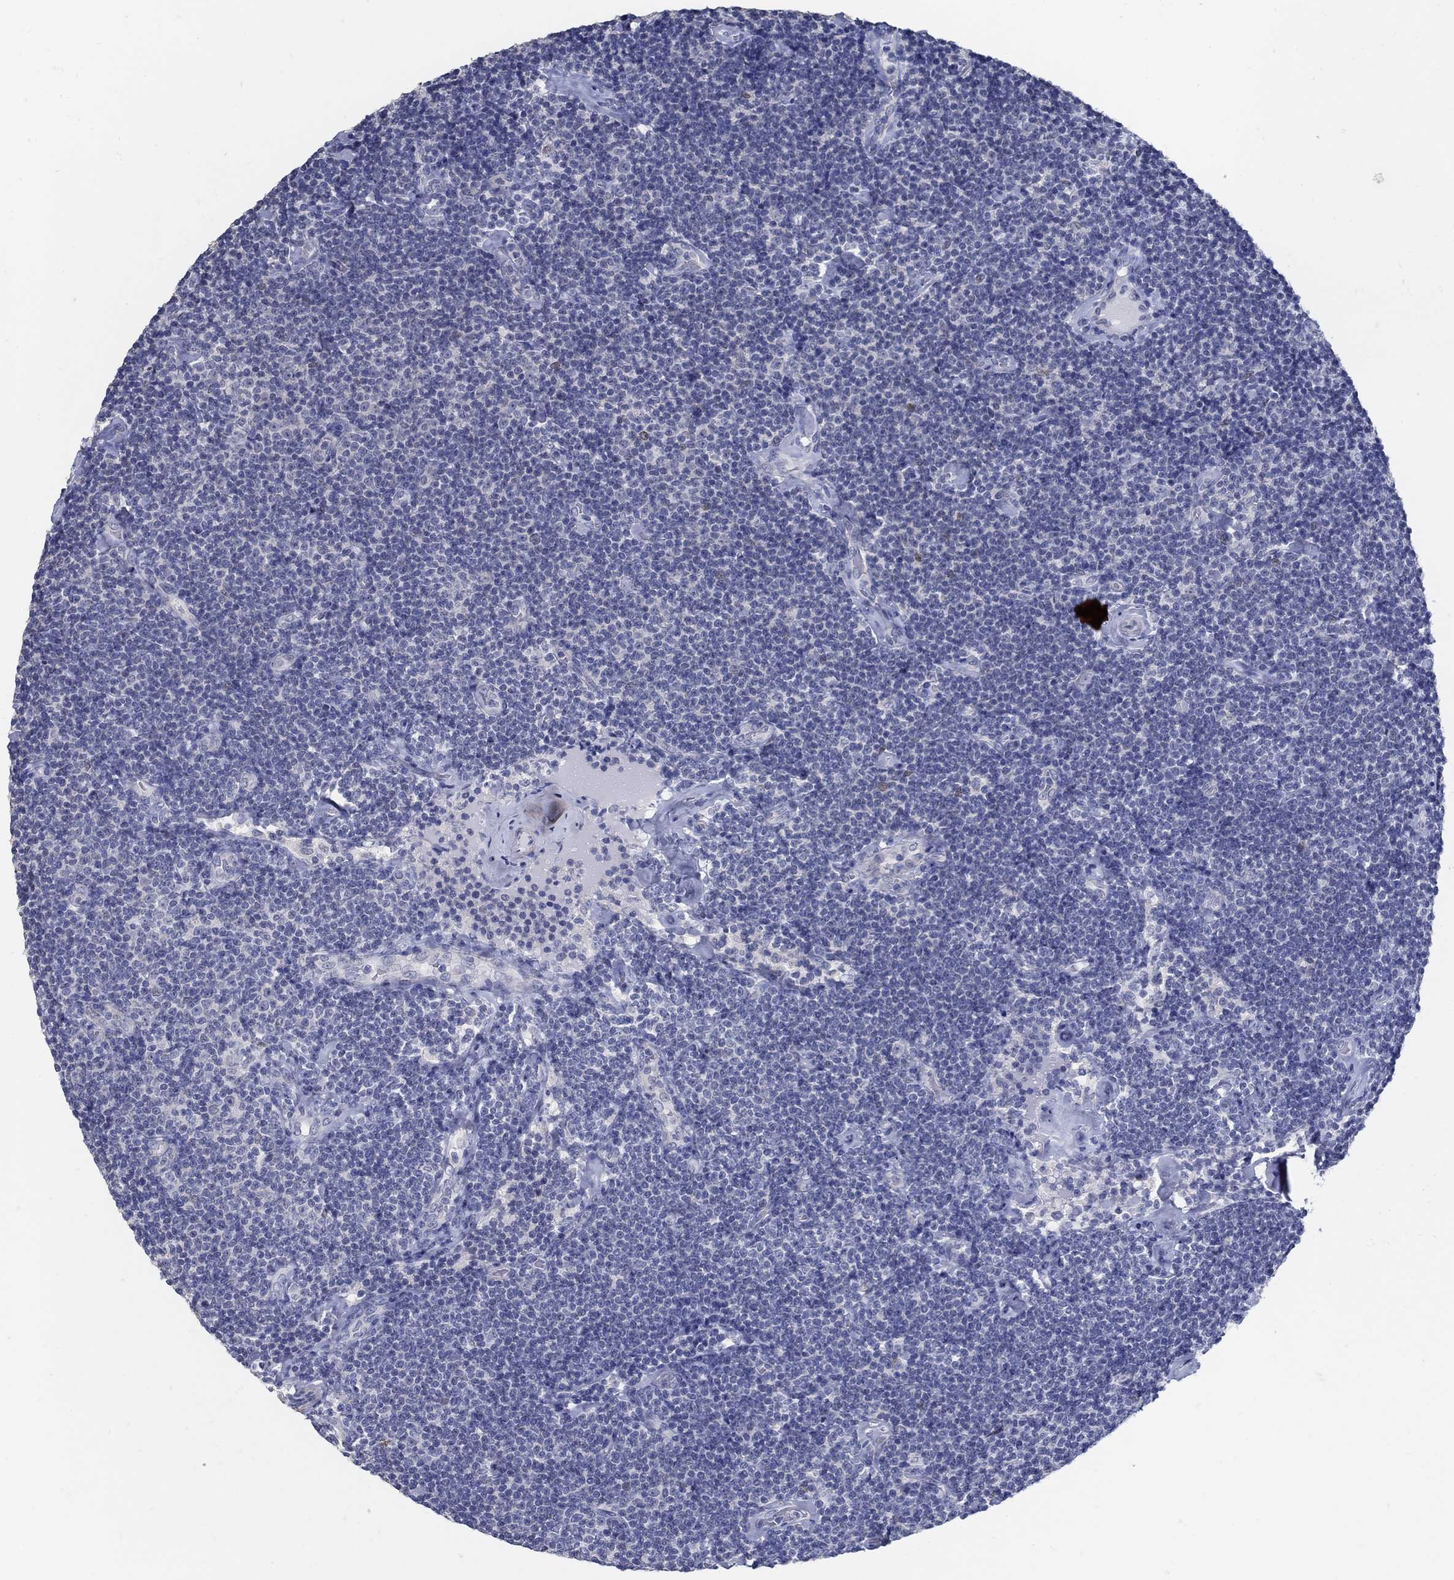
{"staining": {"intensity": "negative", "quantity": "none", "location": "none"}, "tissue": "lymphoma", "cell_type": "Tumor cells", "image_type": "cancer", "snomed": [{"axis": "morphology", "description": "Malignant lymphoma, non-Hodgkin's type, Low grade"}, {"axis": "topography", "description": "Lymph node"}], "caption": "A high-resolution micrograph shows immunohistochemistry (IHC) staining of malignant lymphoma, non-Hodgkin's type (low-grade), which displays no significant expression in tumor cells.", "gene": "USP29", "patient": {"sex": "male", "age": 81}}